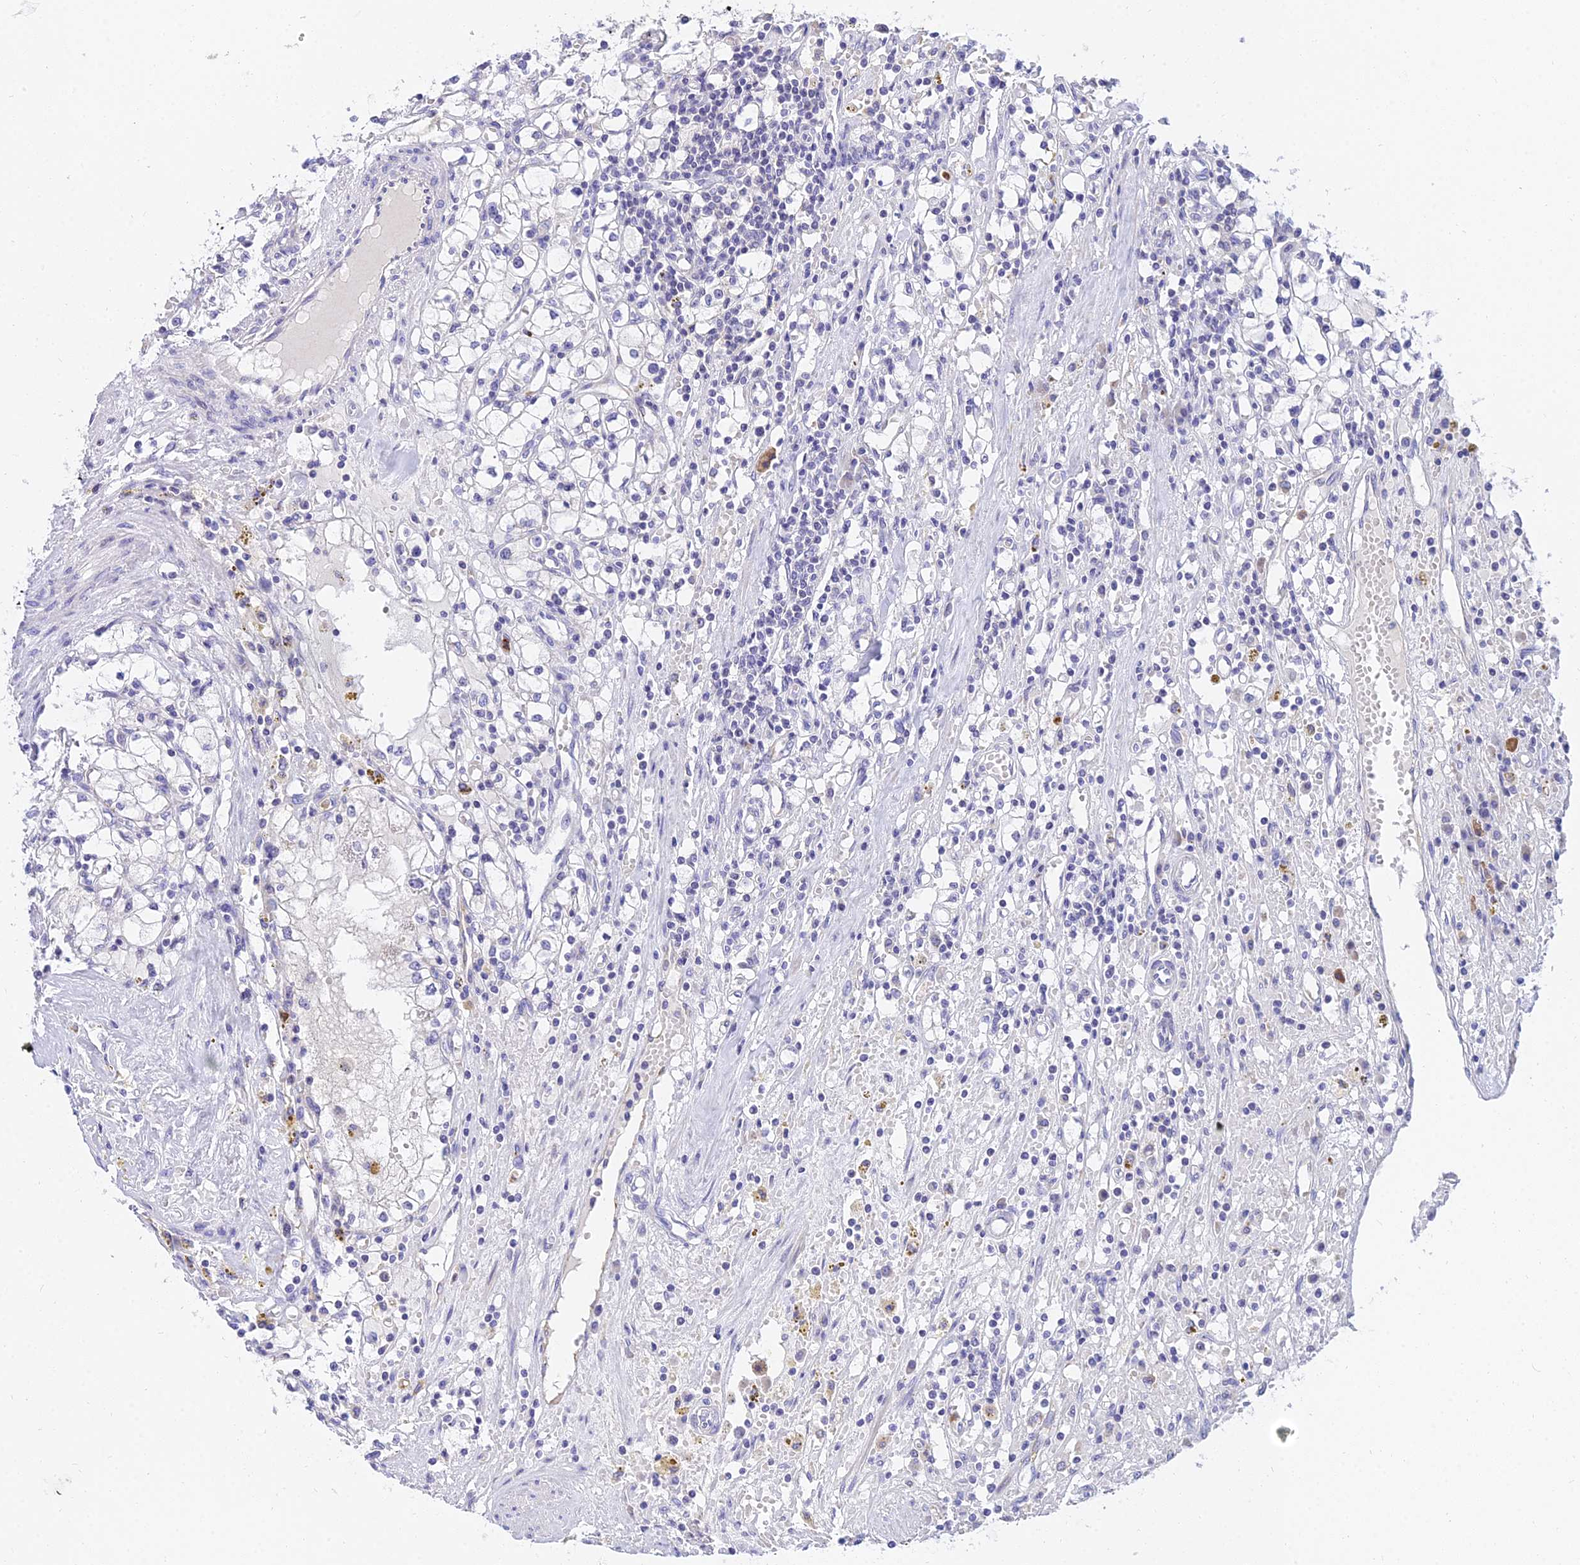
{"staining": {"intensity": "negative", "quantity": "none", "location": "none"}, "tissue": "renal cancer", "cell_type": "Tumor cells", "image_type": "cancer", "snomed": [{"axis": "morphology", "description": "Adenocarcinoma, NOS"}, {"axis": "topography", "description": "Kidney"}], "caption": "IHC of human adenocarcinoma (renal) reveals no staining in tumor cells.", "gene": "VWC2L", "patient": {"sex": "male", "age": 56}}